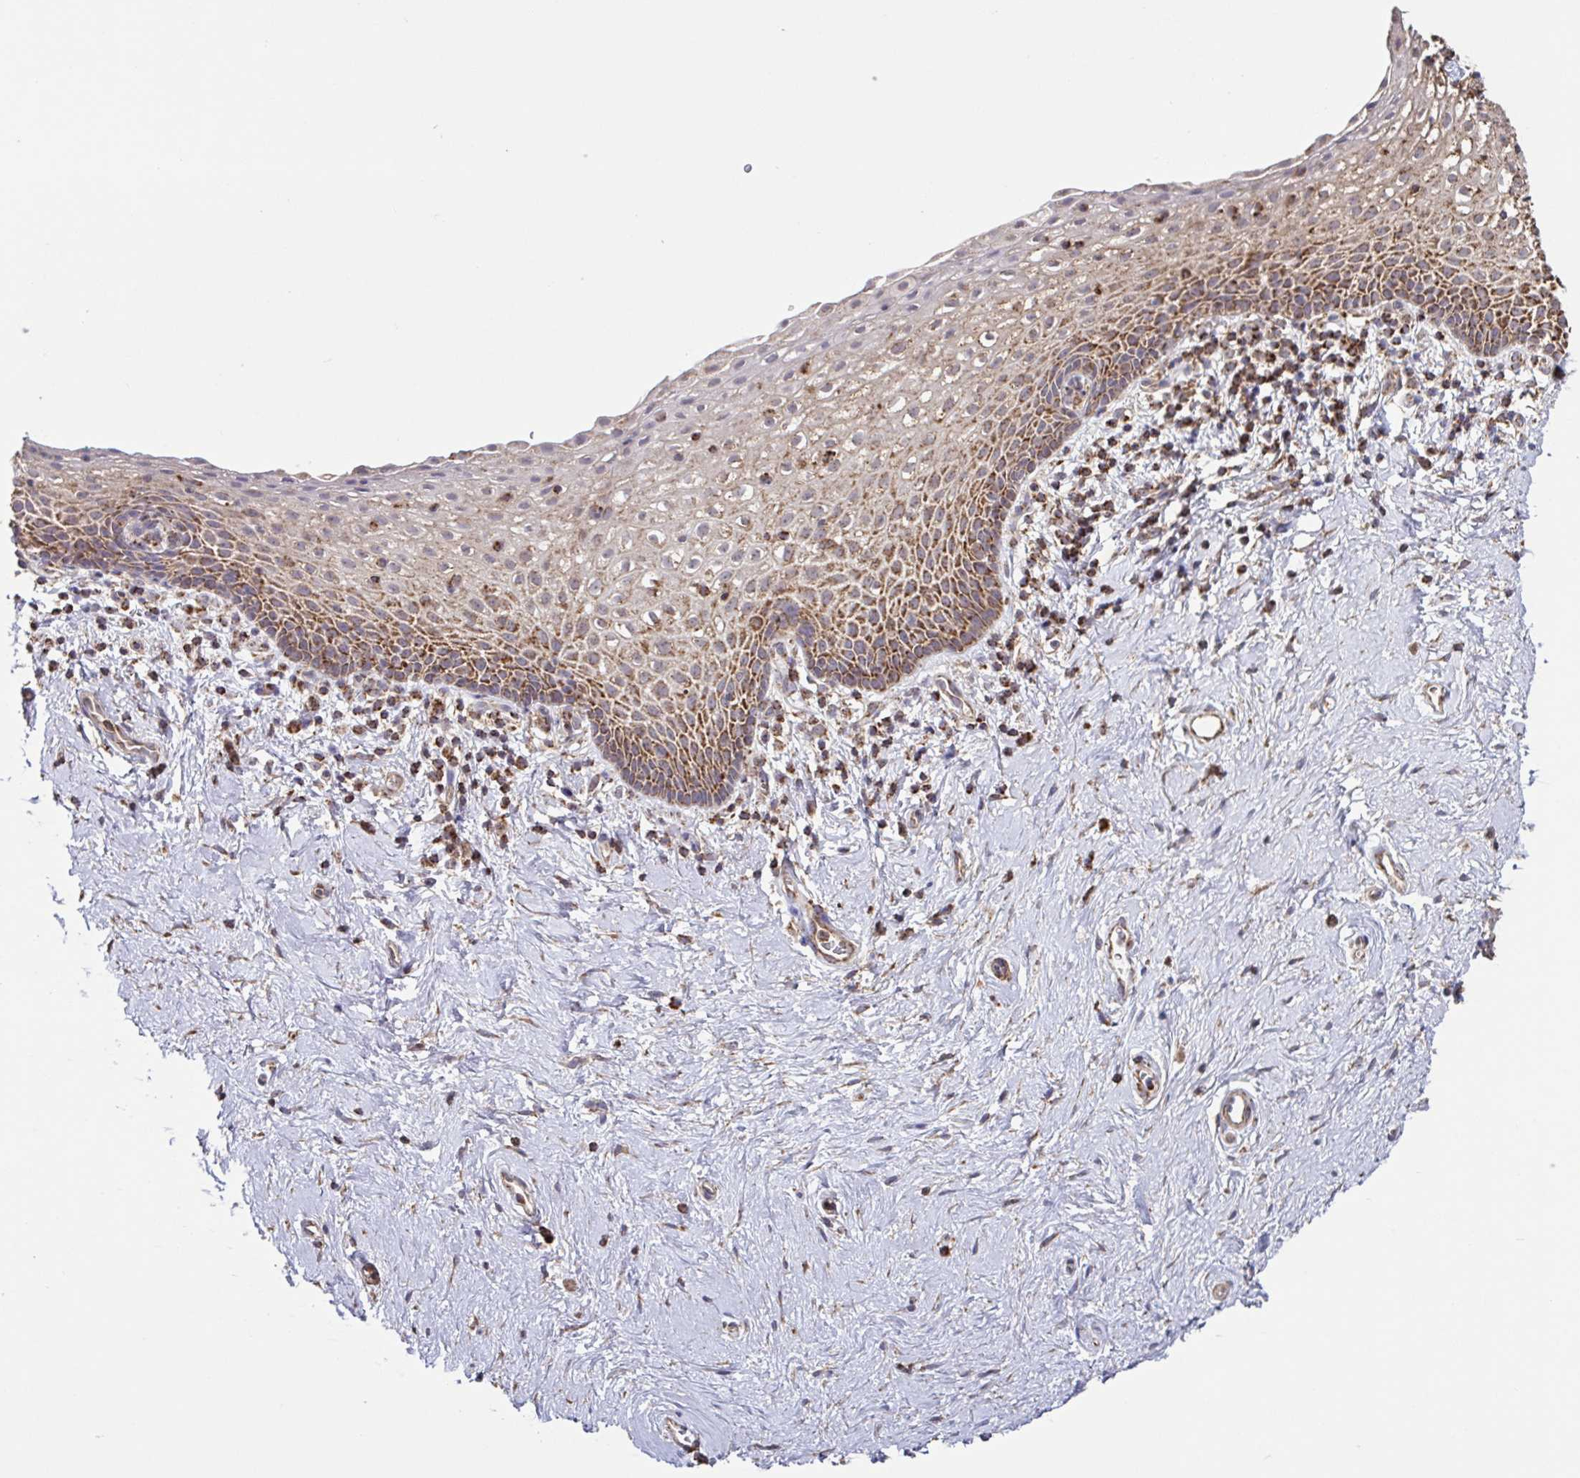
{"staining": {"intensity": "moderate", "quantity": "25%-75%", "location": "cytoplasmic/membranous"}, "tissue": "vagina", "cell_type": "Squamous epithelial cells", "image_type": "normal", "snomed": [{"axis": "morphology", "description": "Normal tissue, NOS"}, {"axis": "topography", "description": "Vagina"}], "caption": "A high-resolution image shows IHC staining of benign vagina, which exhibits moderate cytoplasmic/membranous positivity in about 25%-75% of squamous epithelial cells.", "gene": "DIP2B", "patient": {"sex": "female", "age": 61}}